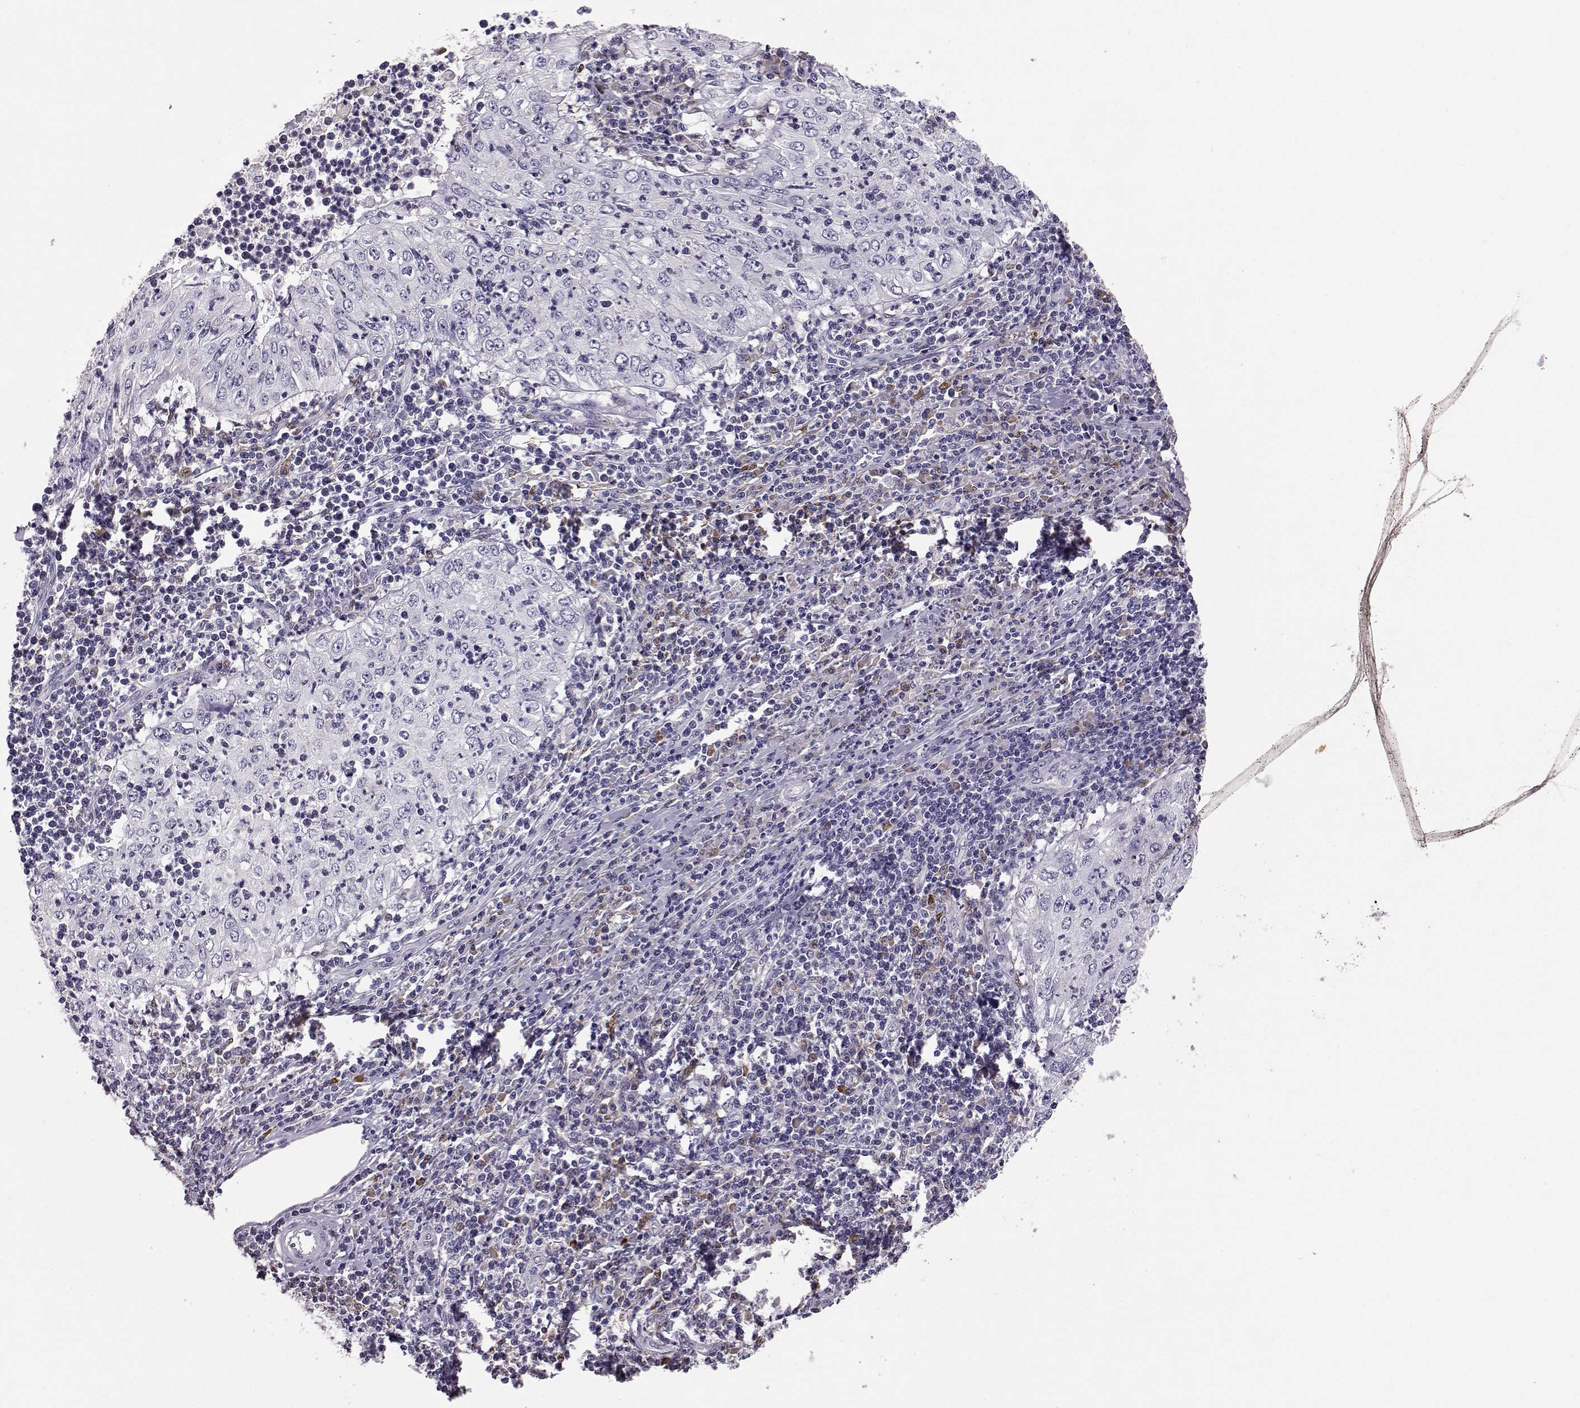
{"staining": {"intensity": "negative", "quantity": "none", "location": "none"}, "tissue": "cervical cancer", "cell_type": "Tumor cells", "image_type": "cancer", "snomed": [{"axis": "morphology", "description": "Squamous cell carcinoma, NOS"}, {"axis": "topography", "description": "Cervix"}], "caption": "This is an immunohistochemistry micrograph of human cervical cancer (squamous cell carcinoma). There is no positivity in tumor cells.", "gene": "ADGRG5", "patient": {"sex": "female", "age": 24}}